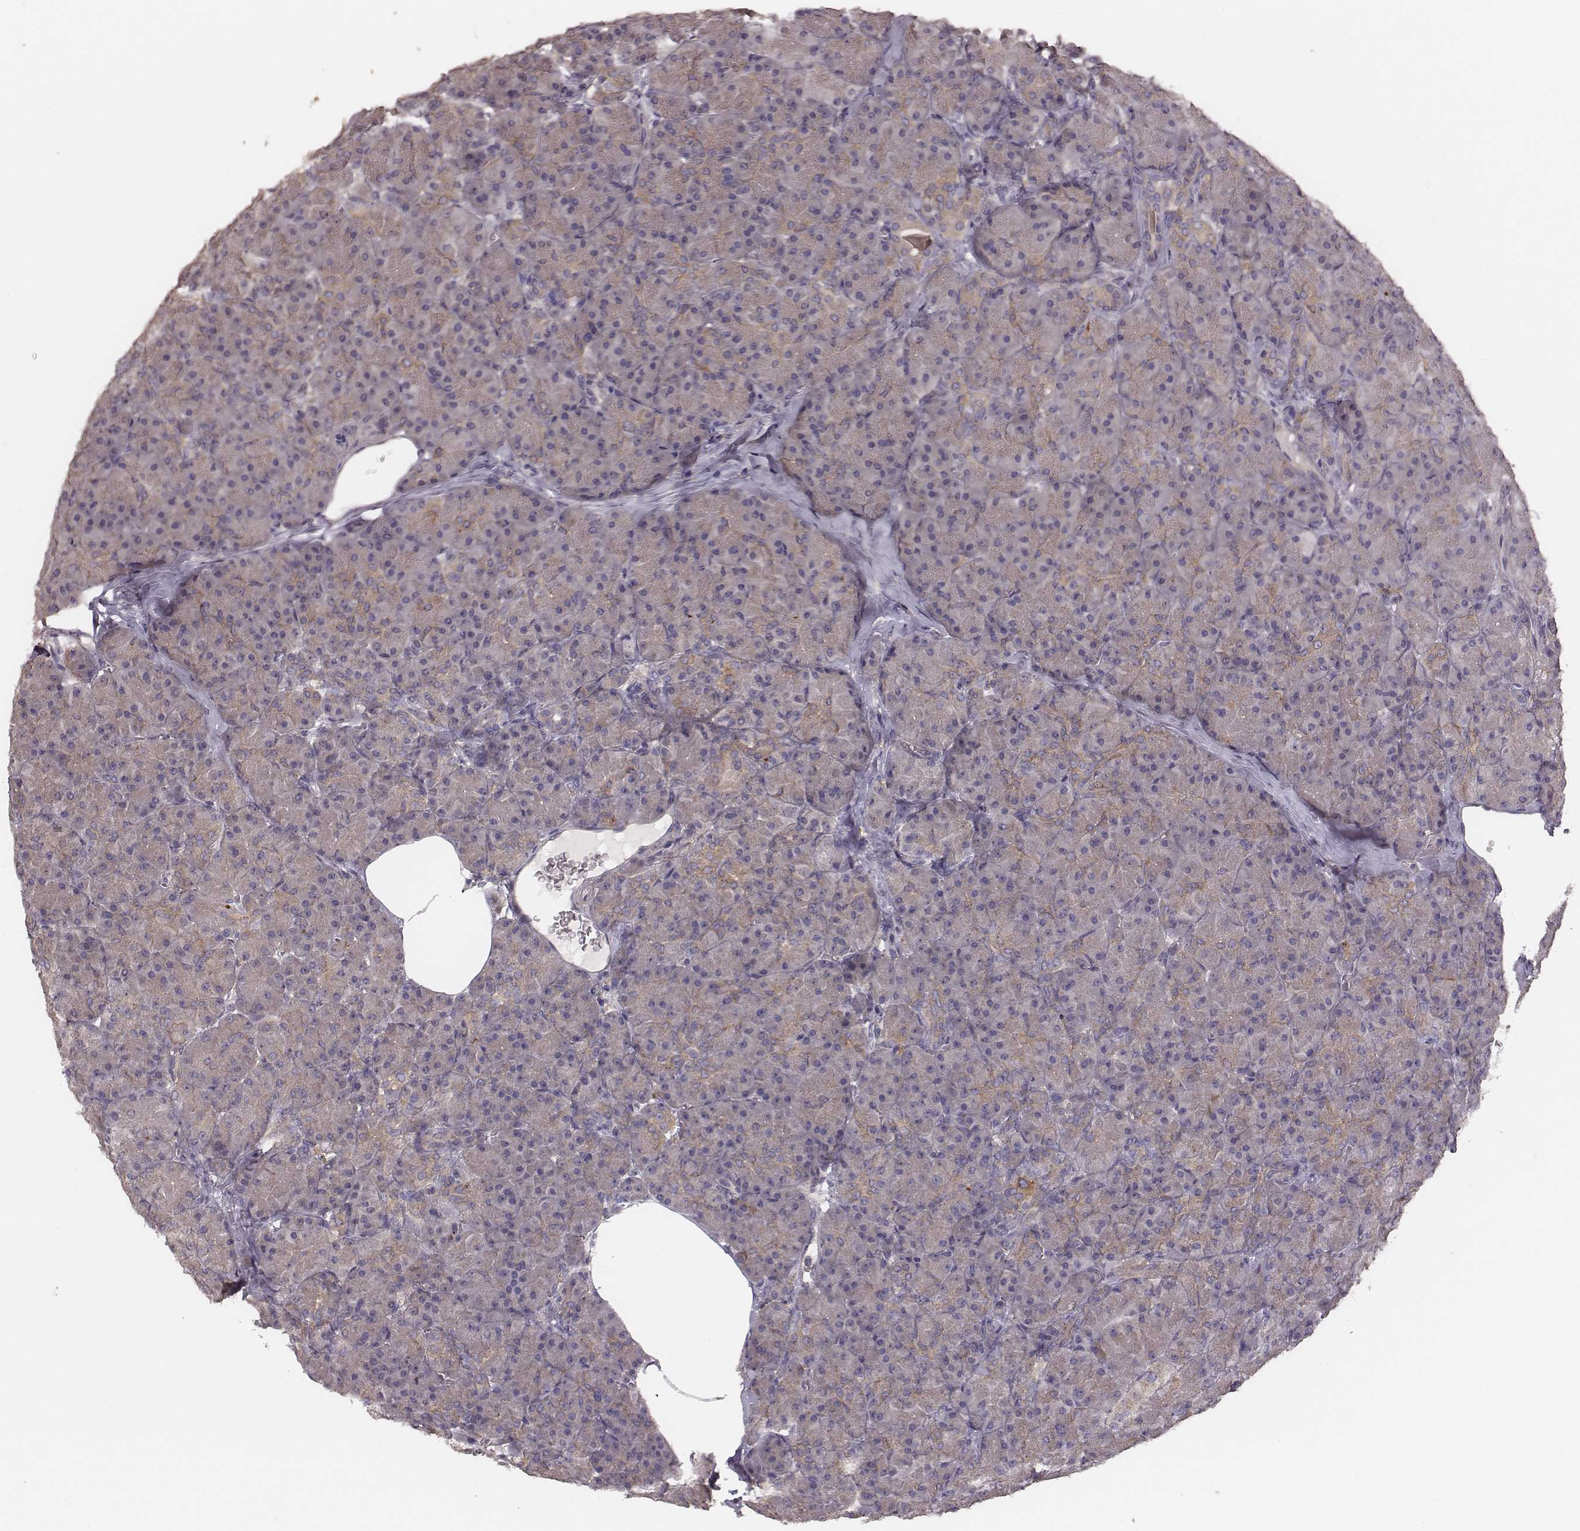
{"staining": {"intensity": "weak", "quantity": "<25%", "location": "cytoplasmic/membranous"}, "tissue": "pancreas", "cell_type": "Exocrine glandular cells", "image_type": "normal", "snomed": [{"axis": "morphology", "description": "Normal tissue, NOS"}, {"axis": "topography", "description": "Pancreas"}], "caption": "Immunohistochemical staining of benign human pancreas shows no significant staining in exocrine glandular cells.", "gene": "VPS26A", "patient": {"sex": "male", "age": 57}}